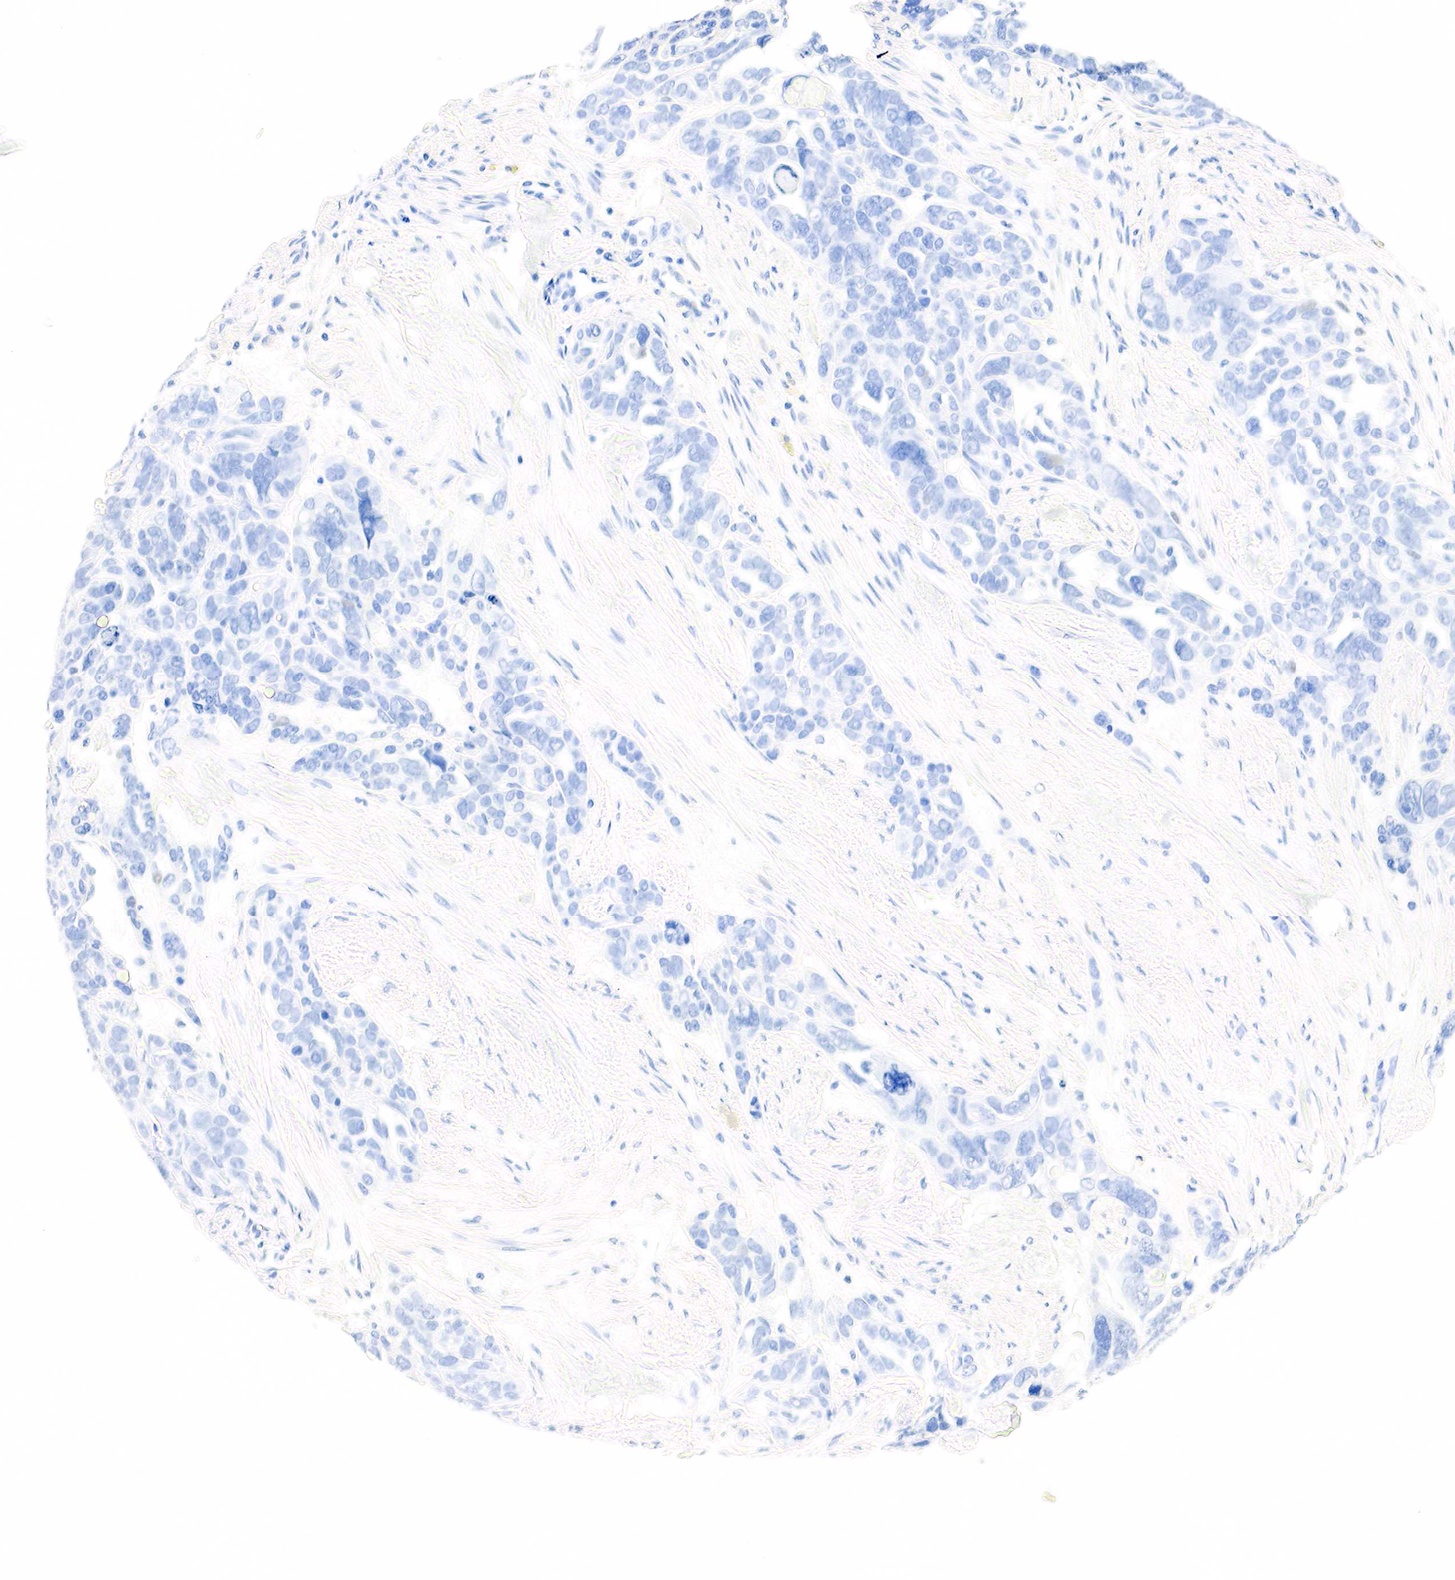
{"staining": {"intensity": "negative", "quantity": "none", "location": "none"}, "tissue": "ovarian cancer", "cell_type": "Tumor cells", "image_type": "cancer", "snomed": [{"axis": "morphology", "description": "Cystadenocarcinoma, serous, NOS"}, {"axis": "topography", "description": "Ovary"}], "caption": "There is no significant staining in tumor cells of ovarian cancer. (DAB IHC, high magnification).", "gene": "PTH", "patient": {"sex": "female", "age": 63}}